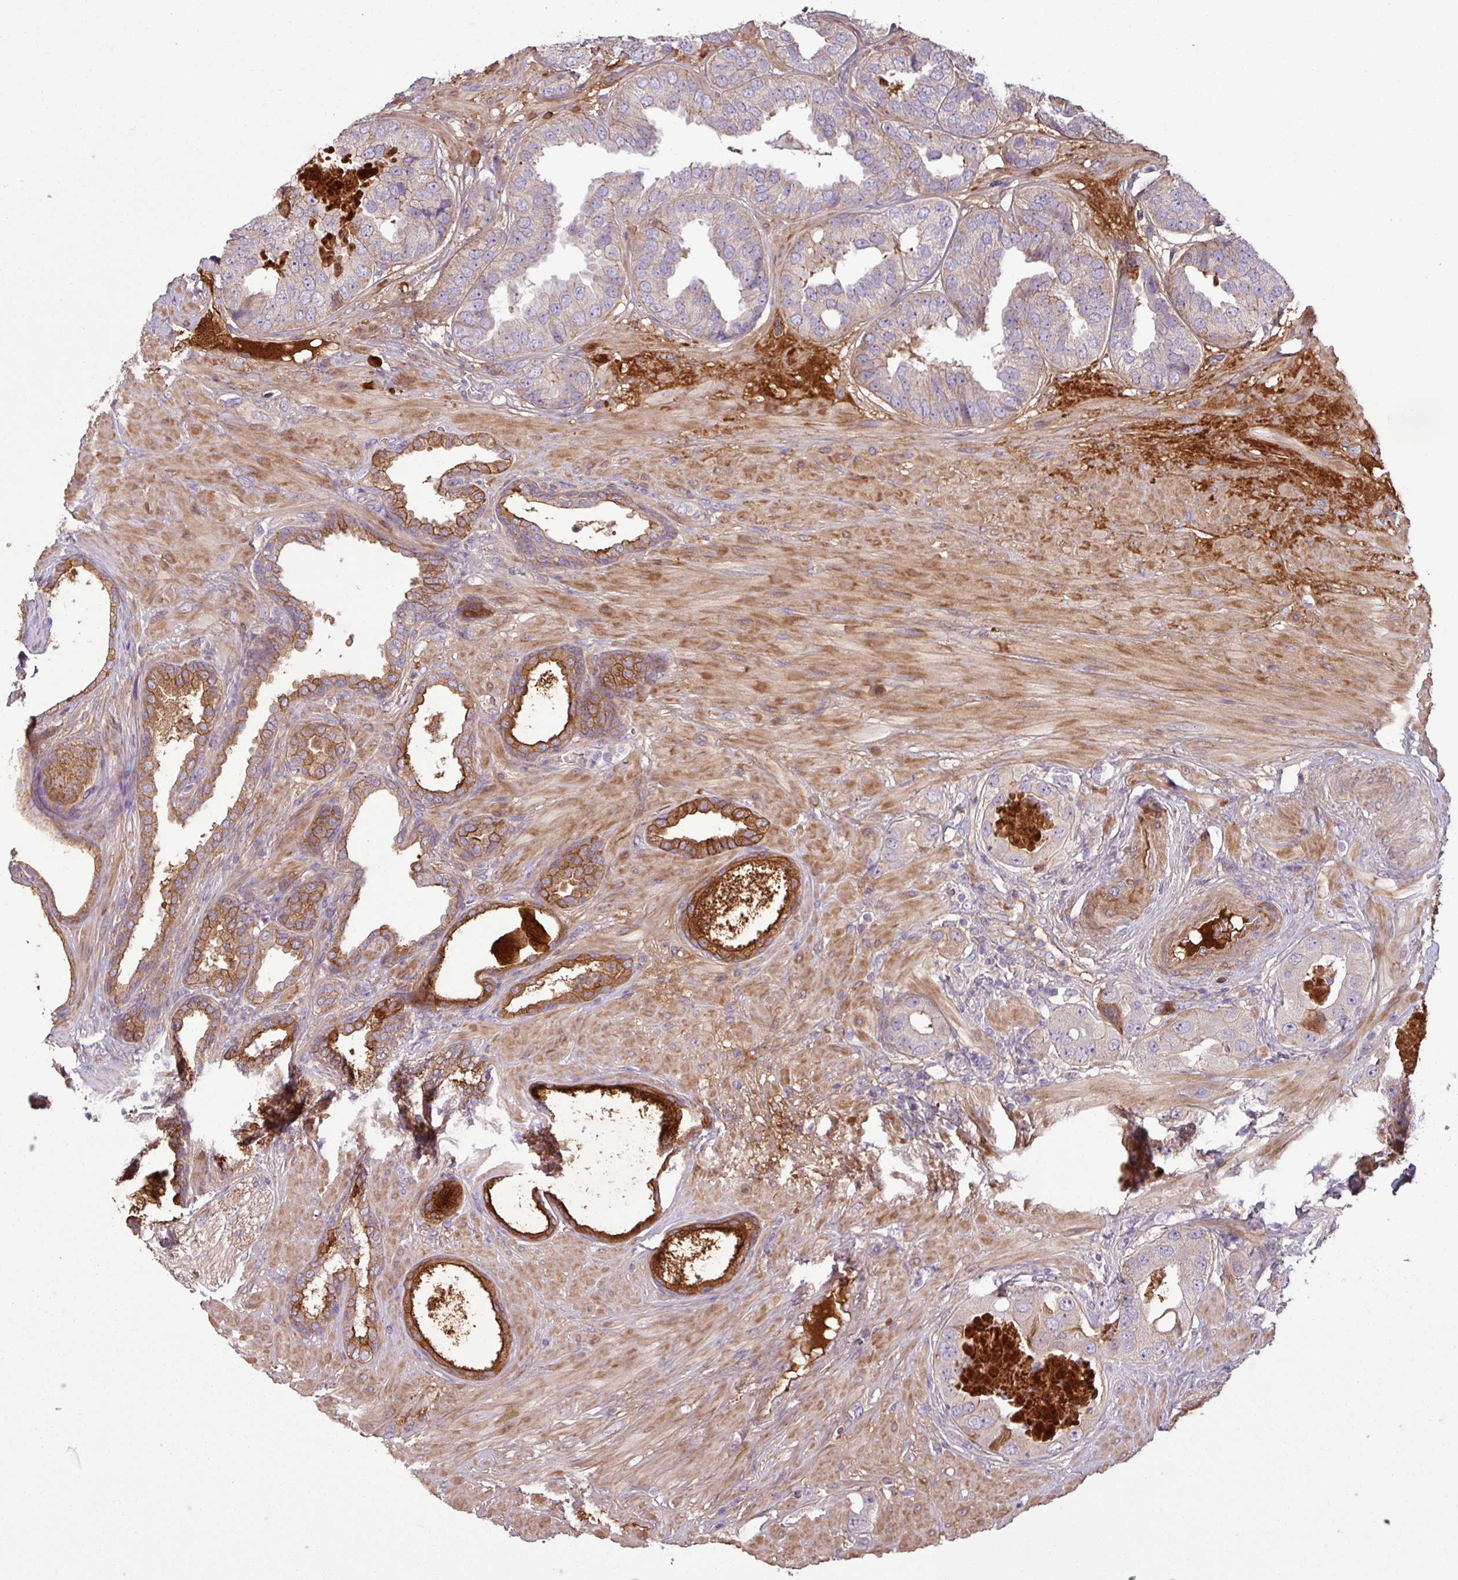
{"staining": {"intensity": "moderate", "quantity": "<25%", "location": "cytoplasmic/membranous"}, "tissue": "prostate cancer", "cell_type": "Tumor cells", "image_type": "cancer", "snomed": [{"axis": "morphology", "description": "Adenocarcinoma, High grade"}, {"axis": "topography", "description": "Prostate"}], "caption": "Immunohistochemical staining of human prostate cancer exhibits moderate cytoplasmic/membranous protein expression in about <25% of tumor cells.", "gene": "C4B", "patient": {"sex": "male", "age": 63}}